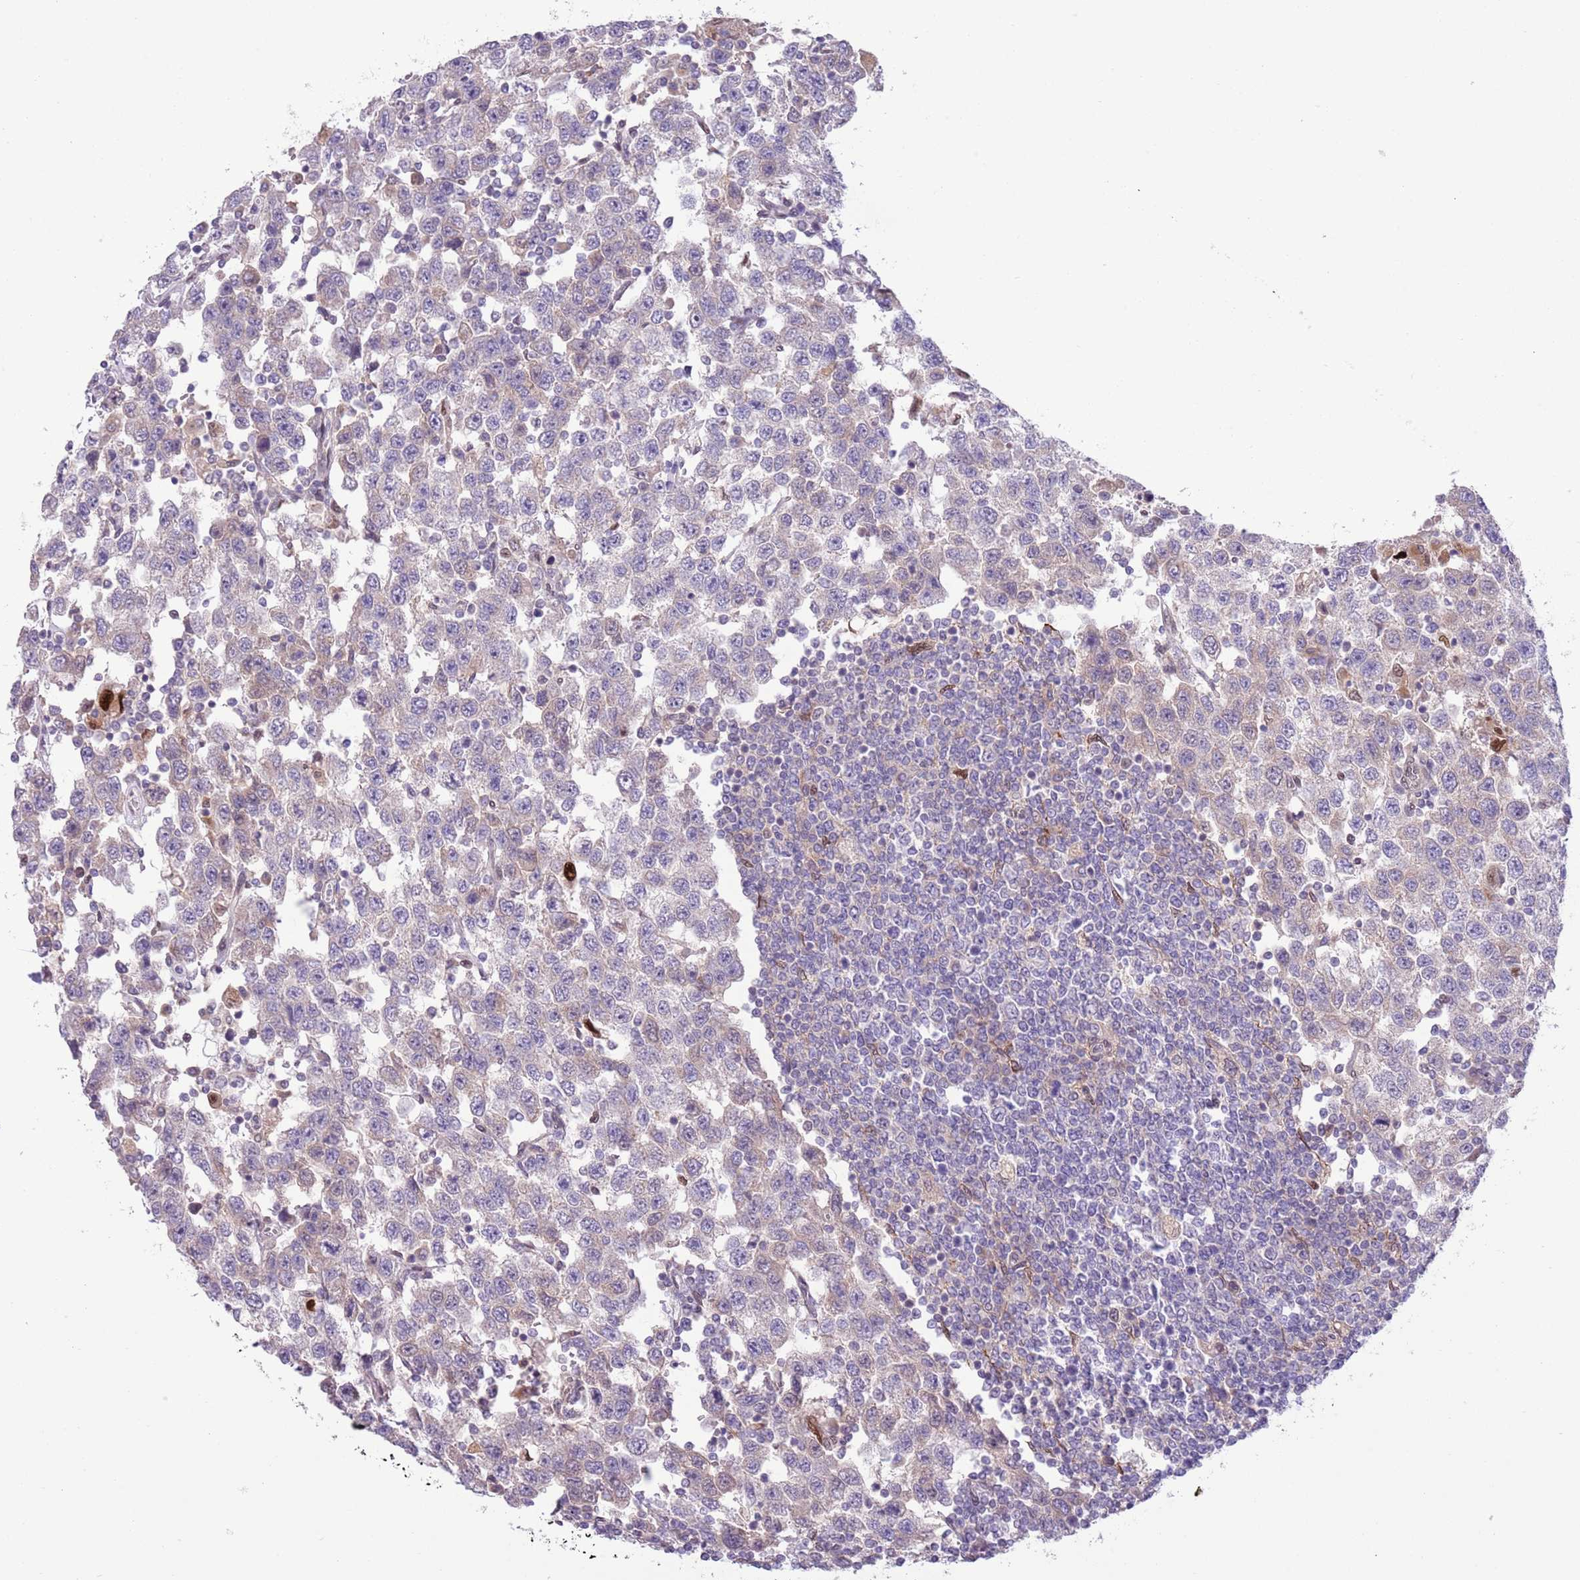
{"staining": {"intensity": "negative", "quantity": "none", "location": "none"}, "tissue": "testis cancer", "cell_type": "Tumor cells", "image_type": "cancer", "snomed": [{"axis": "morphology", "description": "Seminoma, NOS"}, {"axis": "topography", "description": "Testis"}], "caption": "Tumor cells show no significant protein positivity in testis cancer.", "gene": "CCND2", "patient": {"sex": "male", "age": 41}}